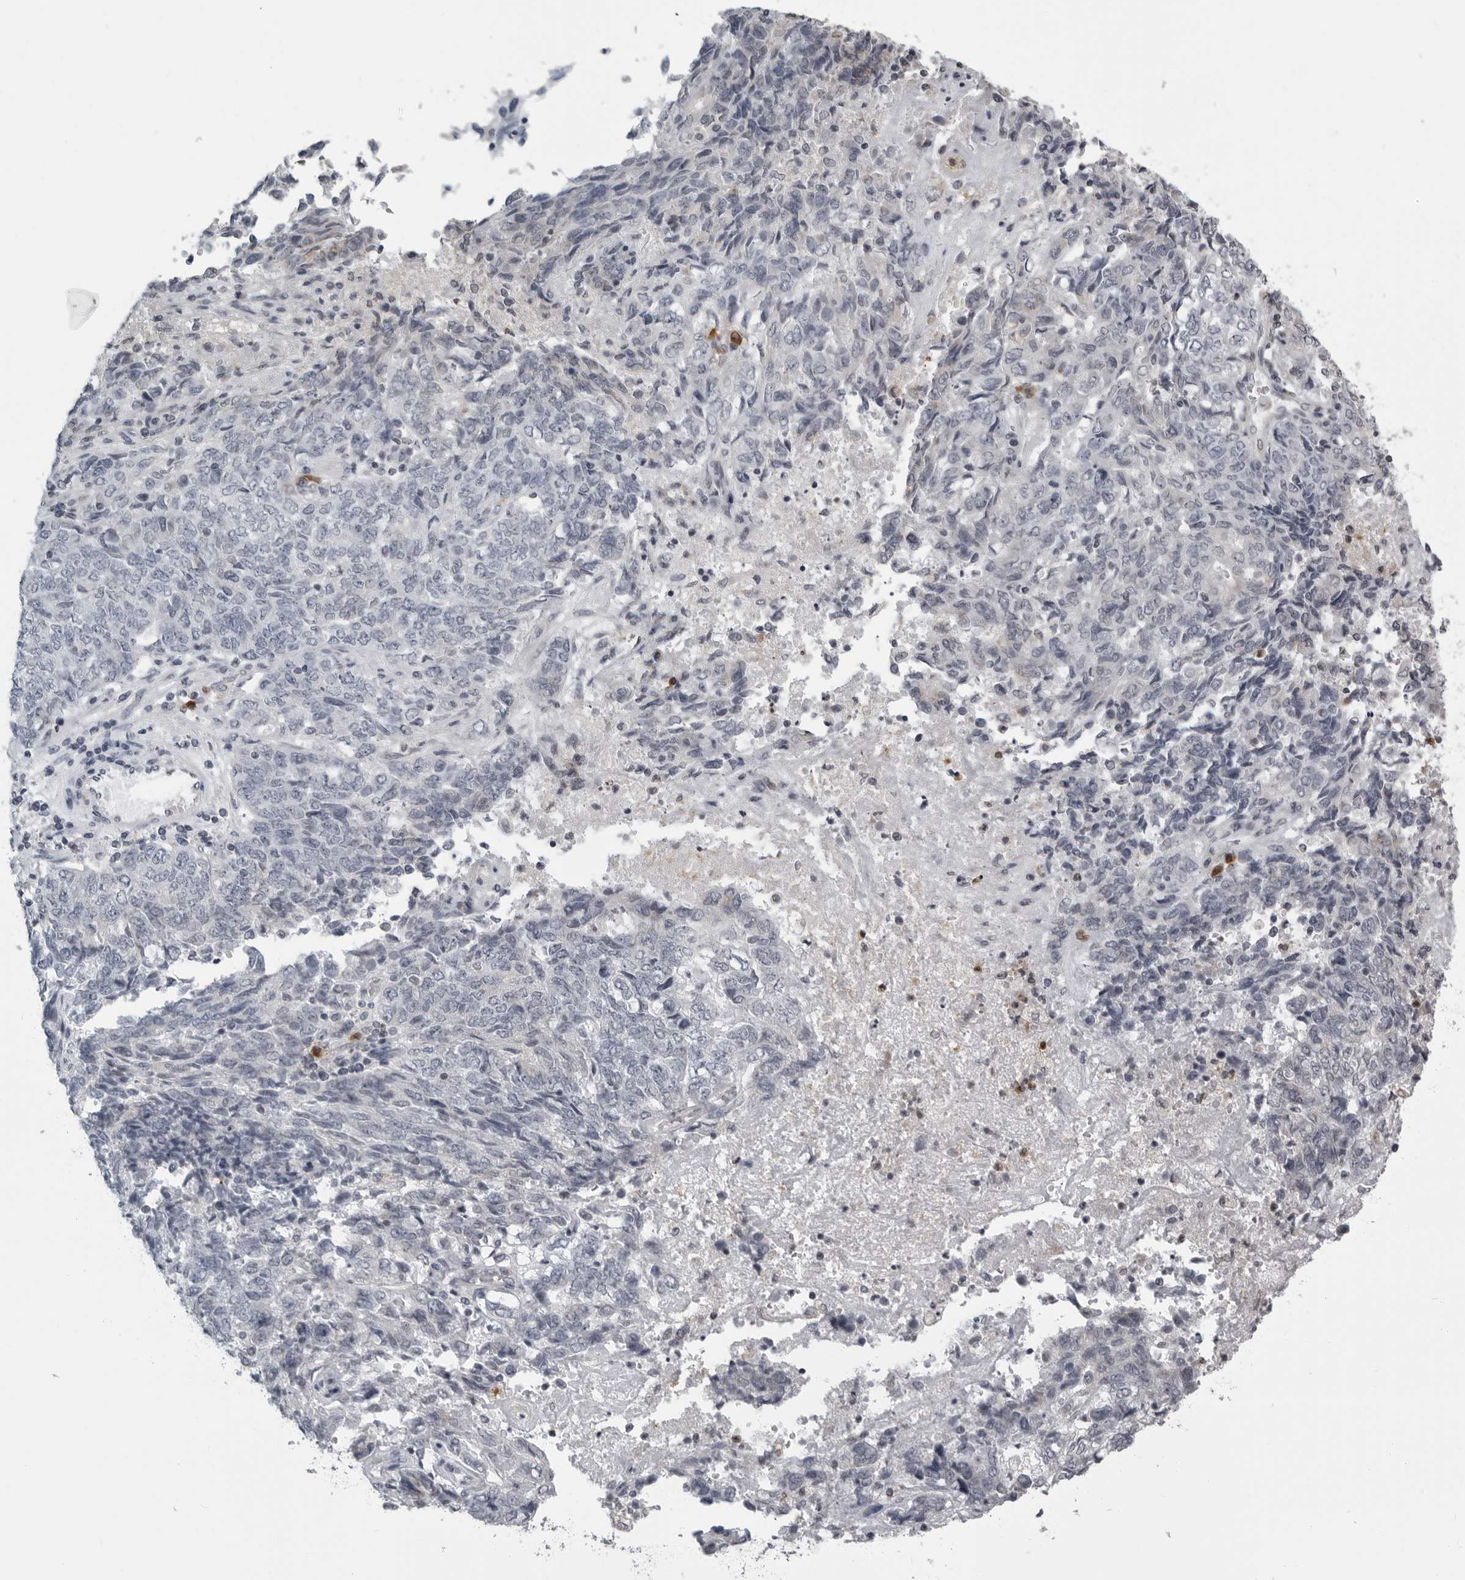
{"staining": {"intensity": "negative", "quantity": "none", "location": "none"}, "tissue": "endometrial cancer", "cell_type": "Tumor cells", "image_type": "cancer", "snomed": [{"axis": "morphology", "description": "Adenocarcinoma, NOS"}, {"axis": "topography", "description": "Endometrium"}], "caption": "DAB immunohistochemical staining of human endometrial cancer shows no significant expression in tumor cells.", "gene": "RTCA", "patient": {"sex": "female", "age": 80}}